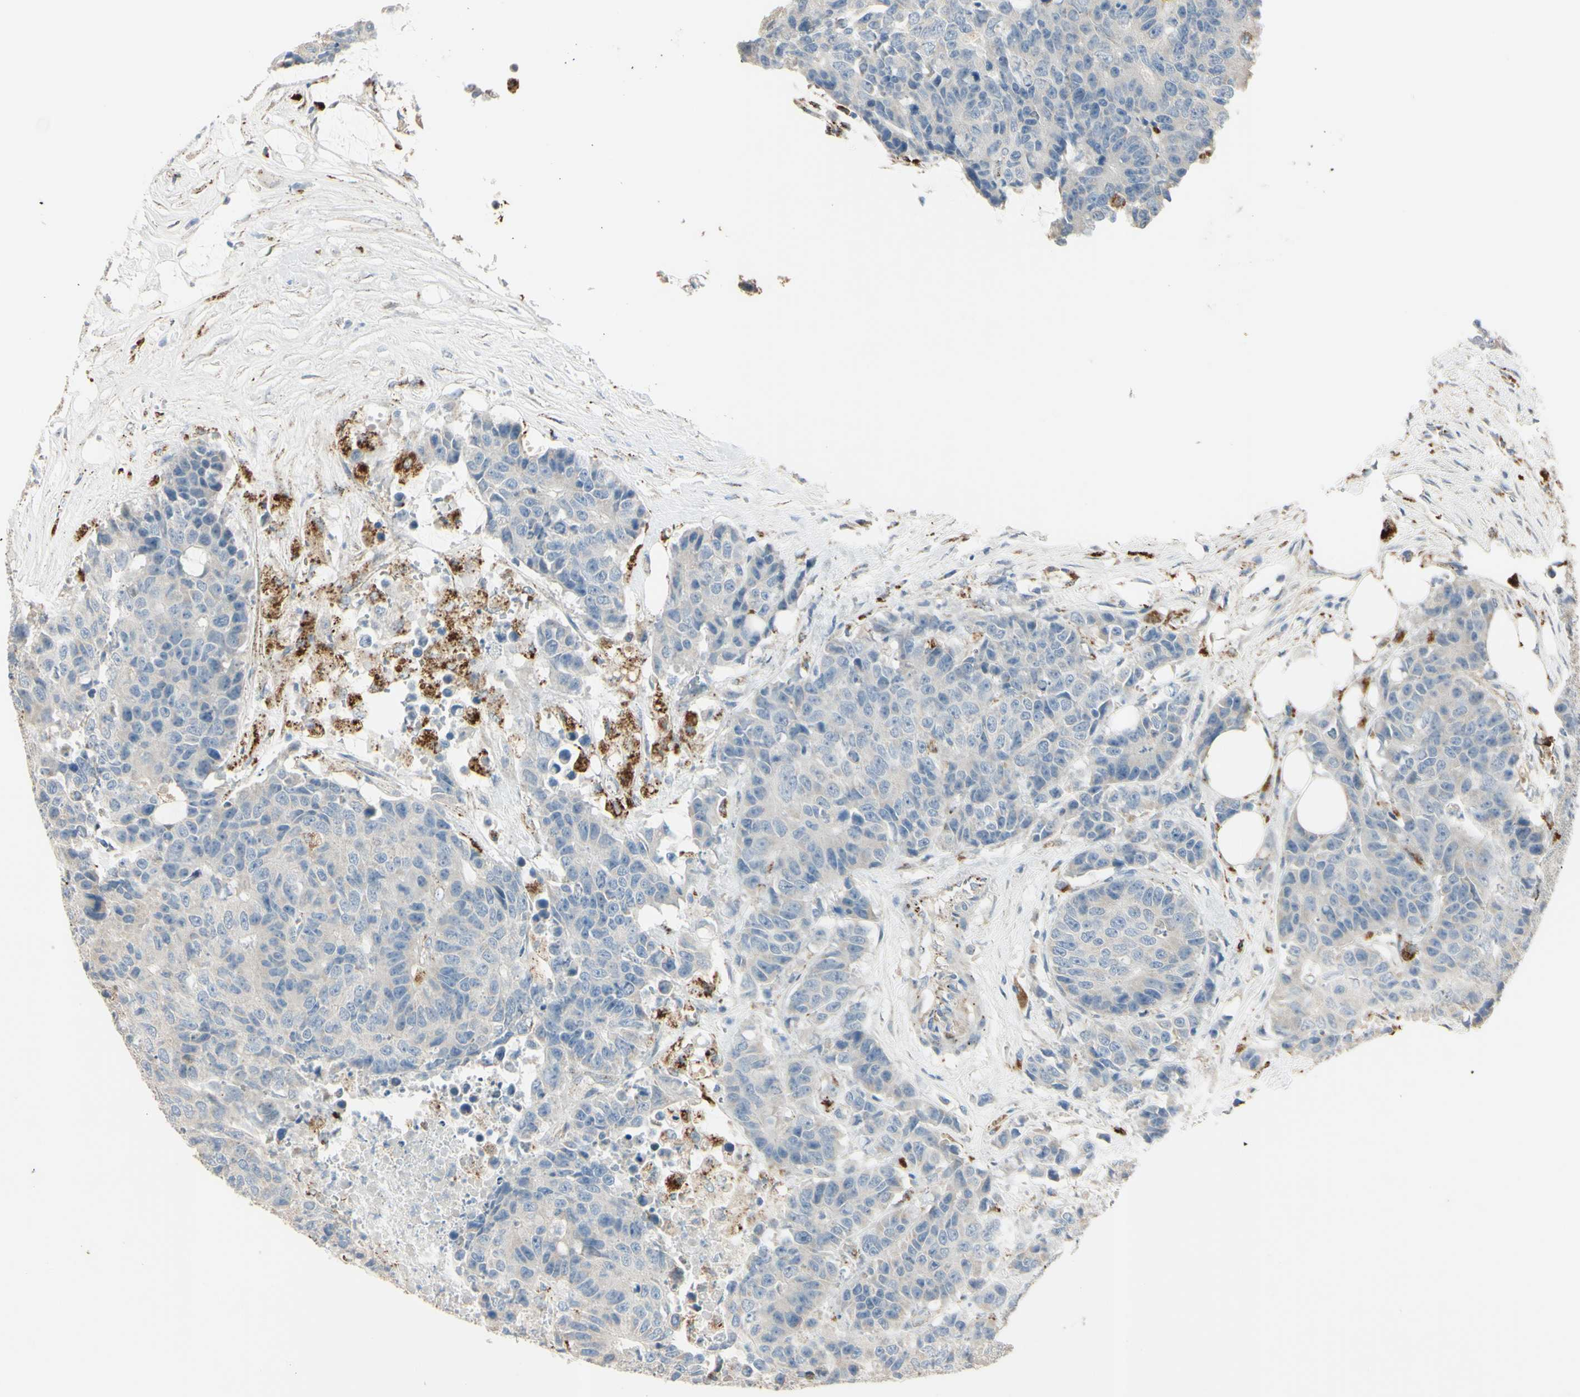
{"staining": {"intensity": "weak", "quantity": ">75%", "location": "cytoplasmic/membranous"}, "tissue": "colorectal cancer", "cell_type": "Tumor cells", "image_type": "cancer", "snomed": [{"axis": "morphology", "description": "Adenocarcinoma, NOS"}, {"axis": "topography", "description": "Colon"}], "caption": "Human adenocarcinoma (colorectal) stained for a protein (brown) demonstrates weak cytoplasmic/membranous positive expression in about >75% of tumor cells.", "gene": "ANGPTL1", "patient": {"sex": "female", "age": 86}}